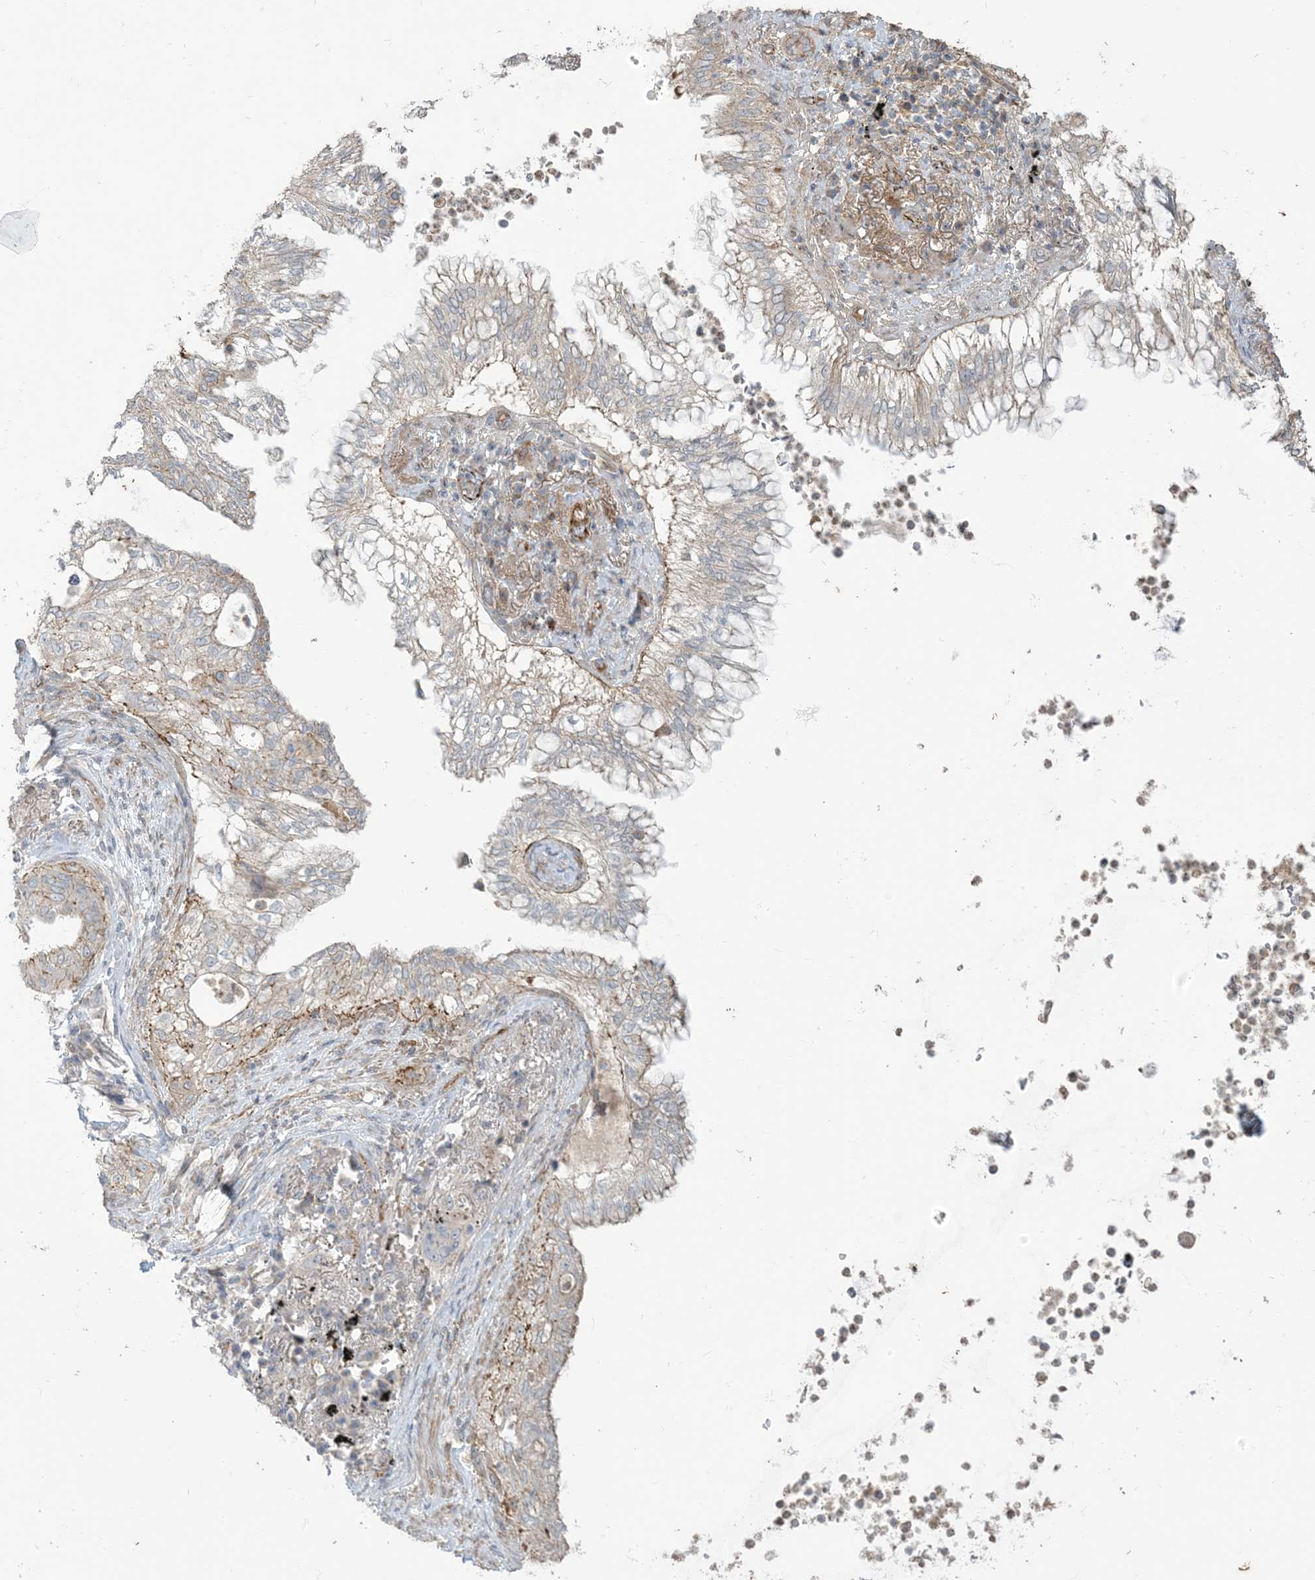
{"staining": {"intensity": "weak", "quantity": "<25%", "location": "cytoplasmic/membranous"}, "tissue": "lung cancer", "cell_type": "Tumor cells", "image_type": "cancer", "snomed": [{"axis": "morphology", "description": "Adenocarcinoma, NOS"}, {"axis": "topography", "description": "Lung"}], "caption": "Tumor cells are negative for protein expression in human lung cancer. The staining is performed using DAB brown chromogen with nuclei counter-stained in using hematoxylin.", "gene": "KLHL18", "patient": {"sex": "female", "age": 70}}